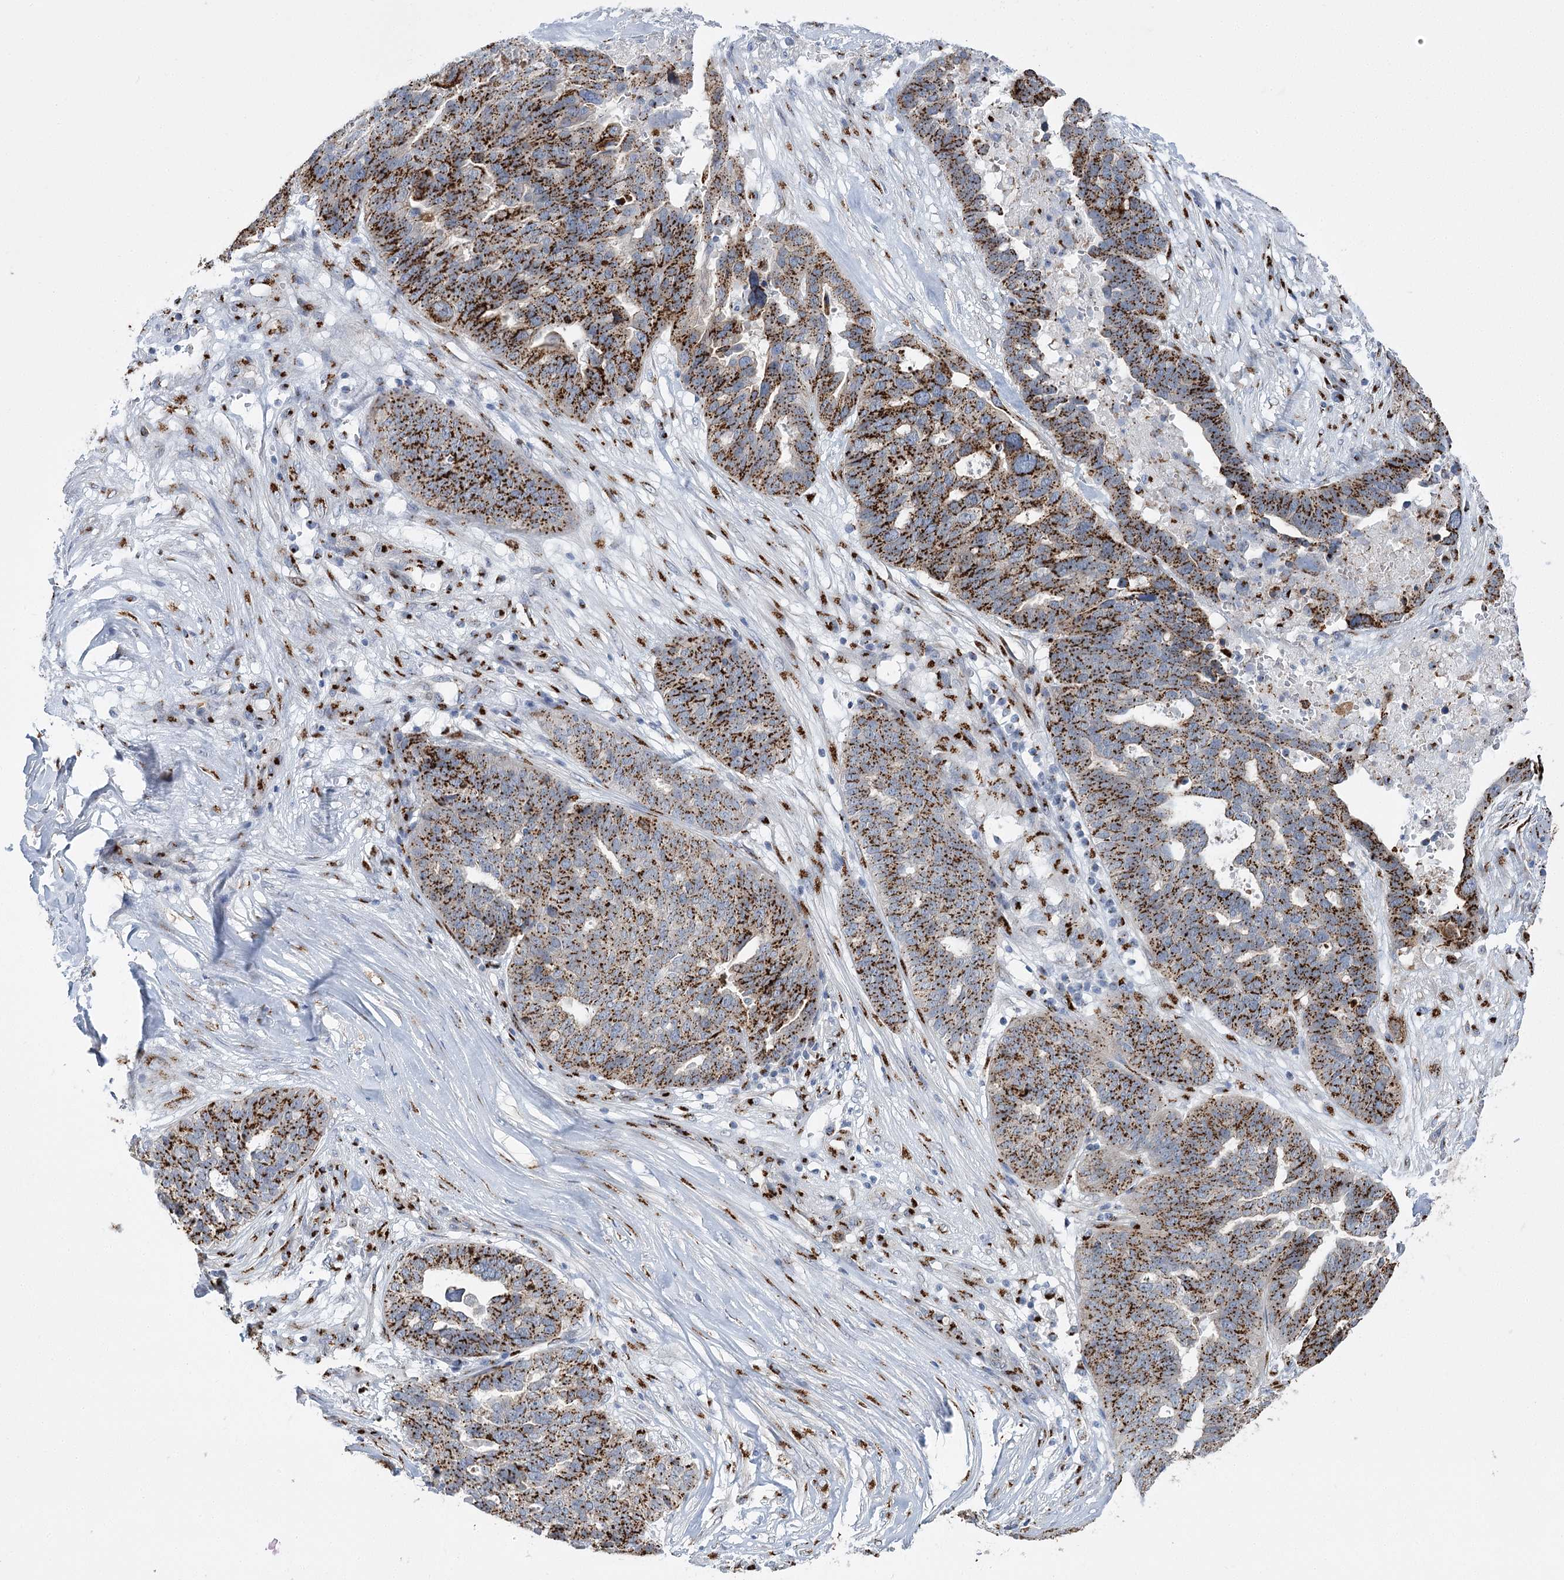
{"staining": {"intensity": "strong", "quantity": ">75%", "location": "cytoplasmic/membranous"}, "tissue": "ovarian cancer", "cell_type": "Tumor cells", "image_type": "cancer", "snomed": [{"axis": "morphology", "description": "Cystadenocarcinoma, serous, NOS"}, {"axis": "topography", "description": "Ovary"}], "caption": "Approximately >75% of tumor cells in ovarian cancer (serous cystadenocarcinoma) show strong cytoplasmic/membranous protein expression as visualized by brown immunohistochemical staining.", "gene": "TMEM165", "patient": {"sex": "female", "age": 59}}